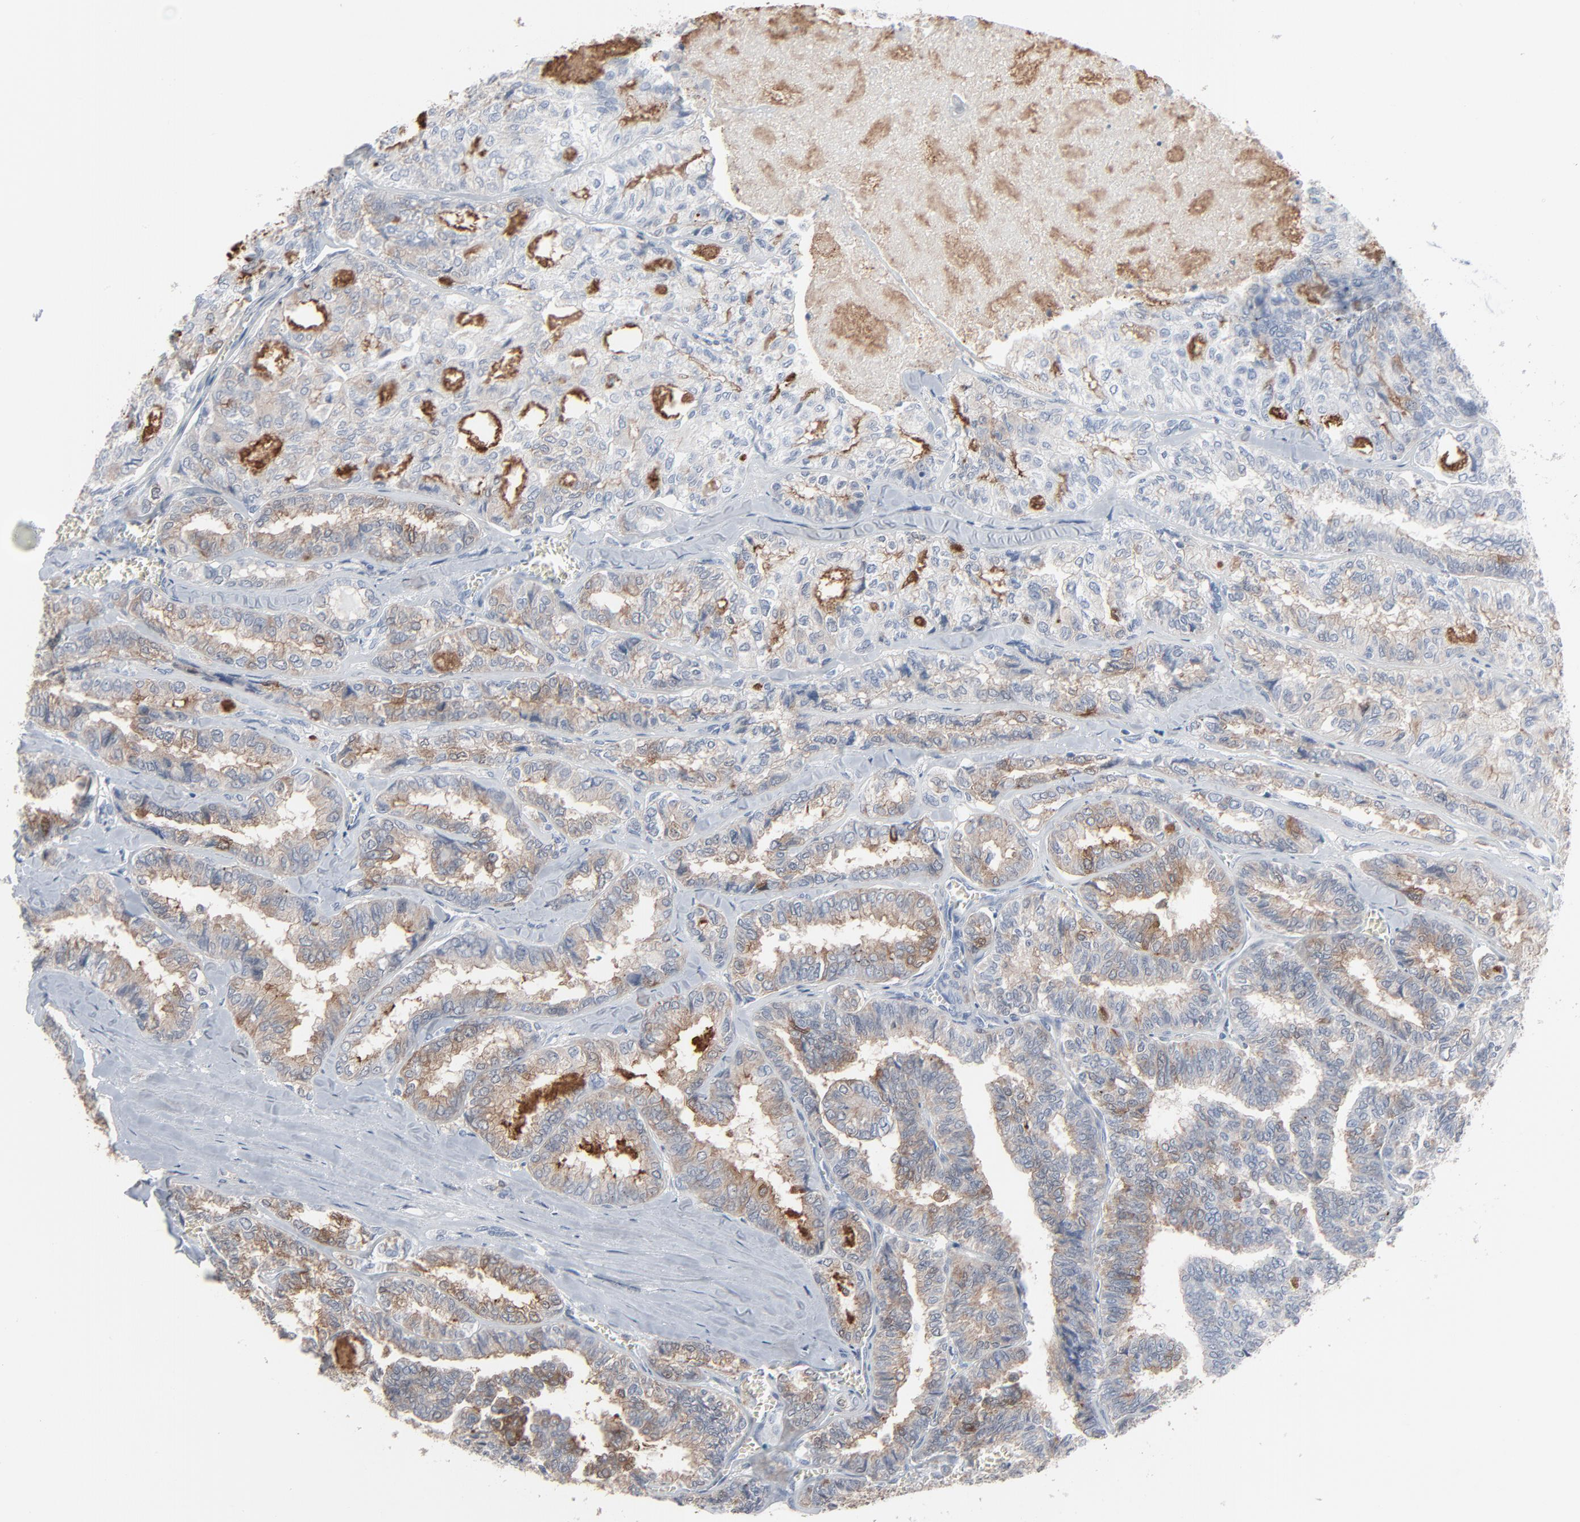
{"staining": {"intensity": "weak", "quantity": ">75%", "location": "cytoplasmic/membranous"}, "tissue": "thyroid cancer", "cell_type": "Tumor cells", "image_type": "cancer", "snomed": [{"axis": "morphology", "description": "Papillary adenocarcinoma, NOS"}, {"axis": "topography", "description": "Thyroid gland"}], "caption": "Protein staining shows weak cytoplasmic/membranous expression in approximately >75% of tumor cells in thyroid cancer.", "gene": "PHGDH", "patient": {"sex": "female", "age": 35}}